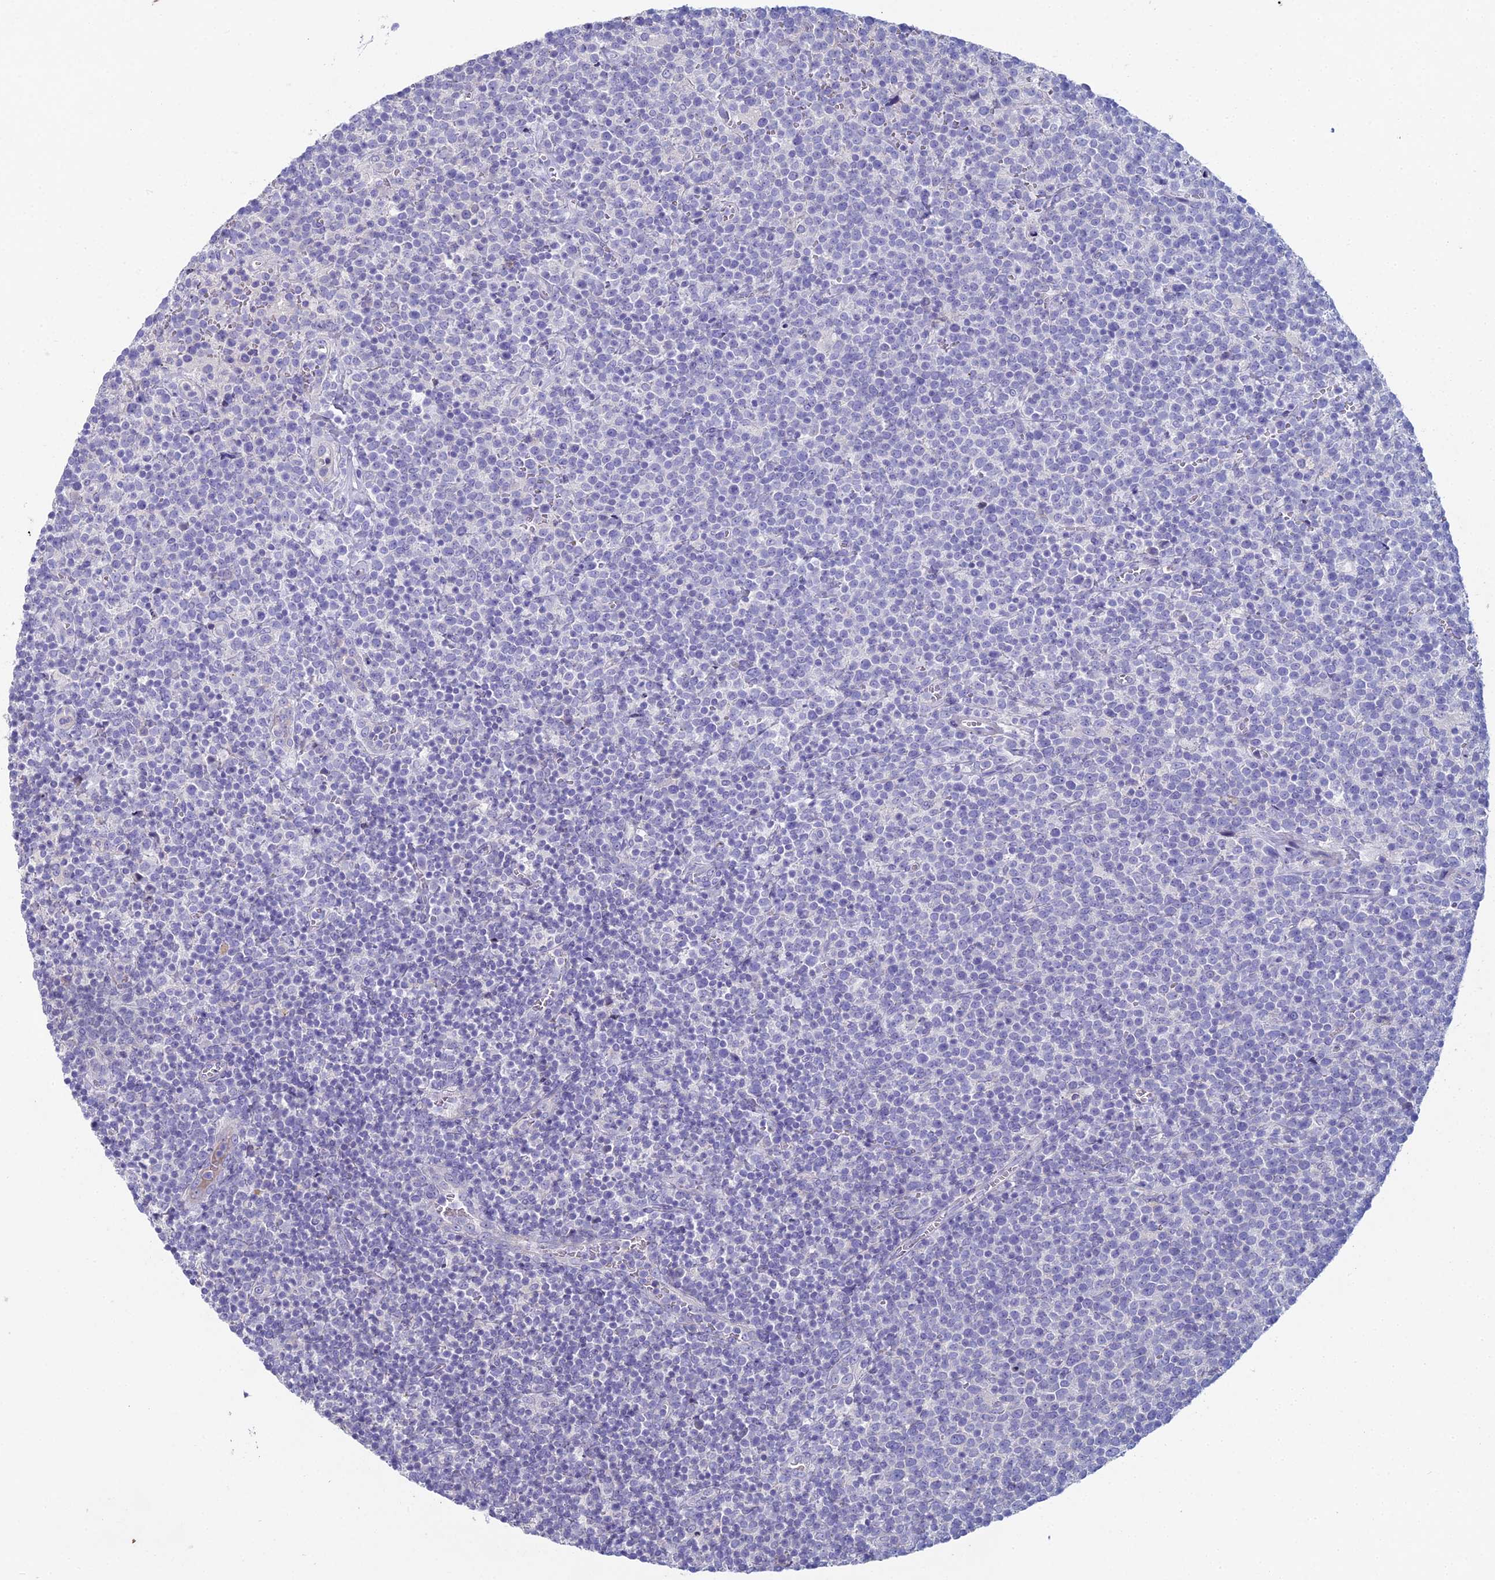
{"staining": {"intensity": "negative", "quantity": "none", "location": "none"}, "tissue": "lymphoma", "cell_type": "Tumor cells", "image_type": "cancer", "snomed": [{"axis": "morphology", "description": "Malignant lymphoma, non-Hodgkin's type, High grade"}, {"axis": "topography", "description": "Lymph node"}], "caption": "There is no significant expression in tumor cells of high-grade malignant lymphoma, non-Hodgkin's type.", "gene": "NCAM1", "patient": {"sex": "male", "age": 61}}